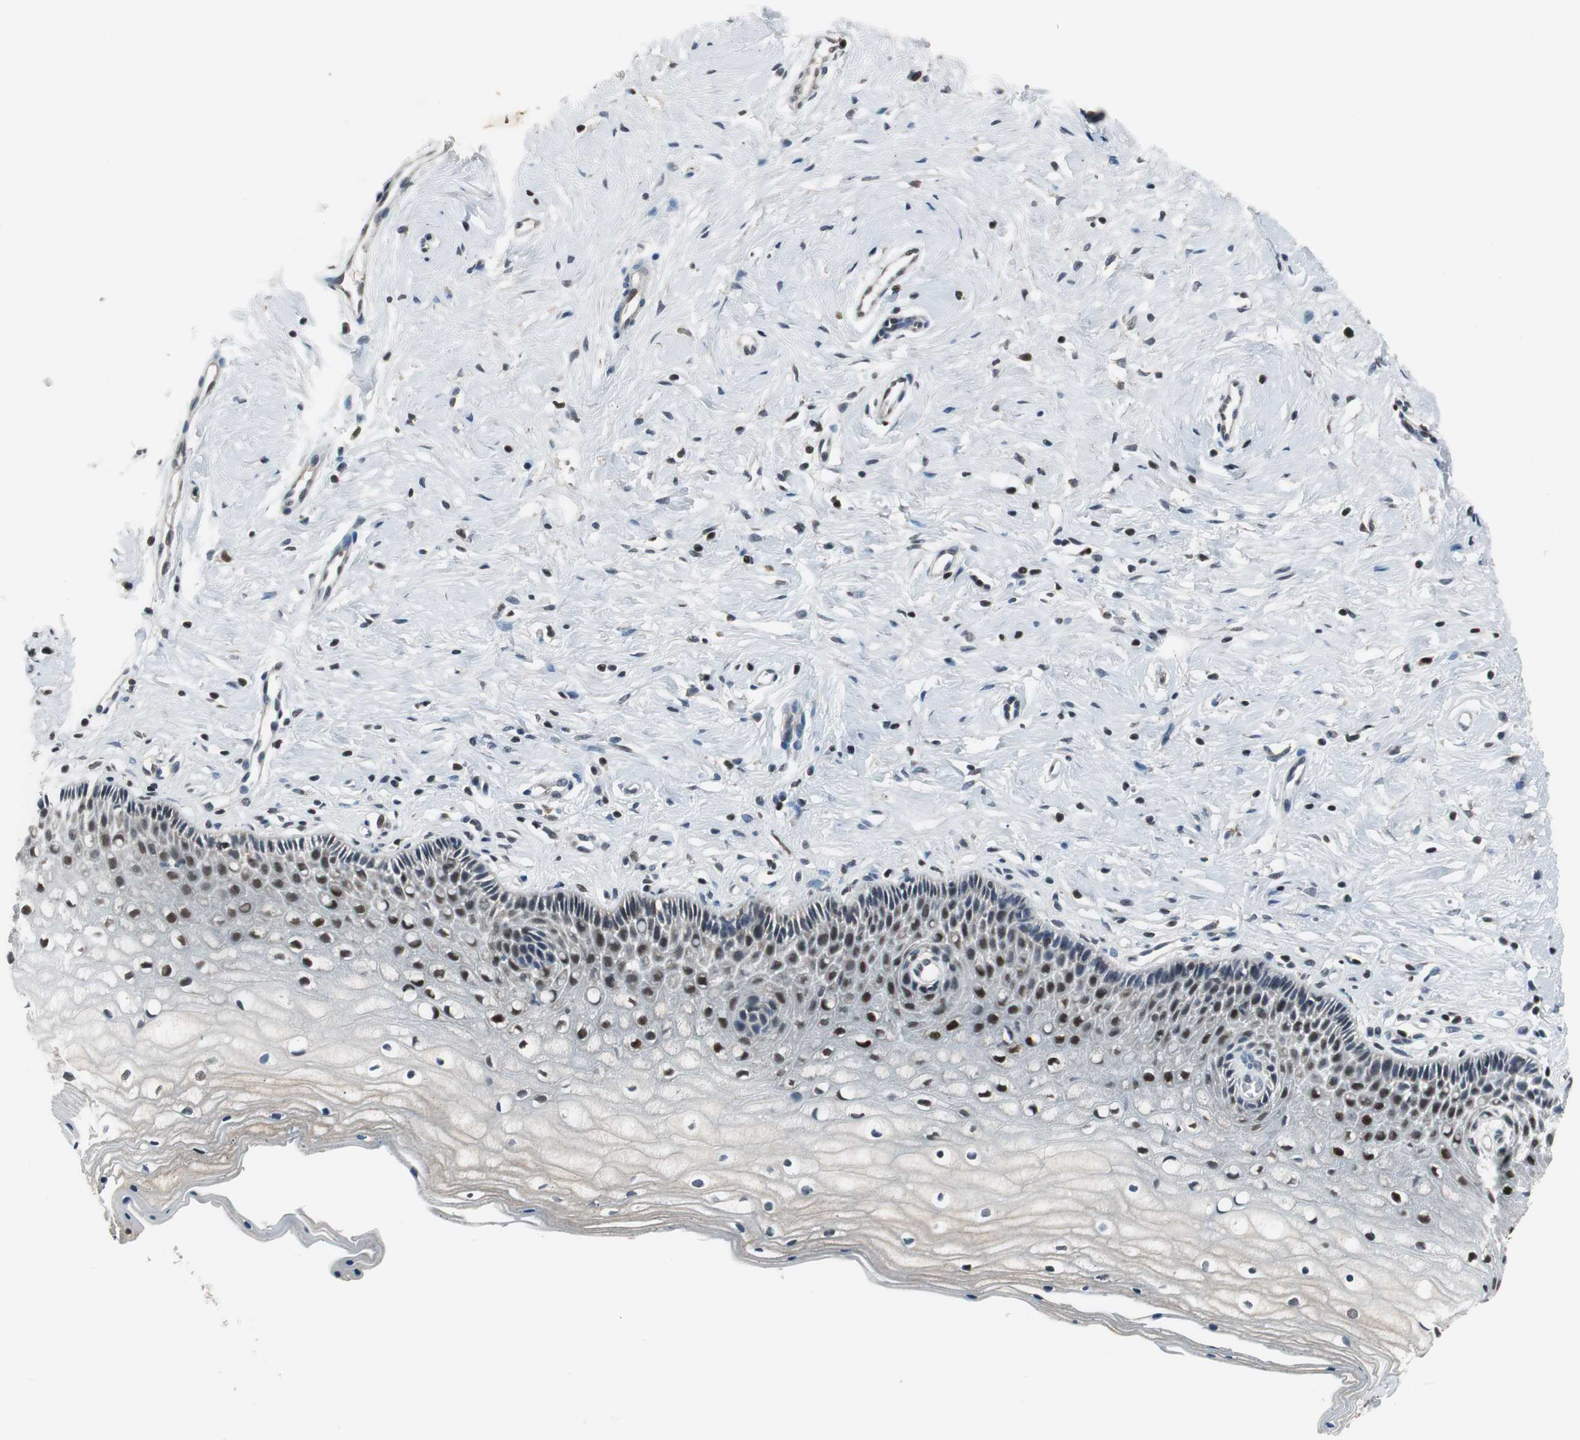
{"staining": {"intensity": "weak", "quantity": "25%-75%", "location": "nuclear"}, "tissue": "cervix", "cell_type": "Squamous epithelial cells", "image_type": "normal", "snomed": [{"axis": "morphology", "description": "Normal tissue, NOS"}, {"axis": "topography", "description": "Cervix"}], "caption": "Immunohistochemistry (DAB (3,3'-diaminobenzidine)) staining of normal human cervix shows weak nuclear protein expression in approximately 25%-75% of squamous epithelial cells.", "gene": "MAFB", "patient": {"sex": "female", "age": 46}}